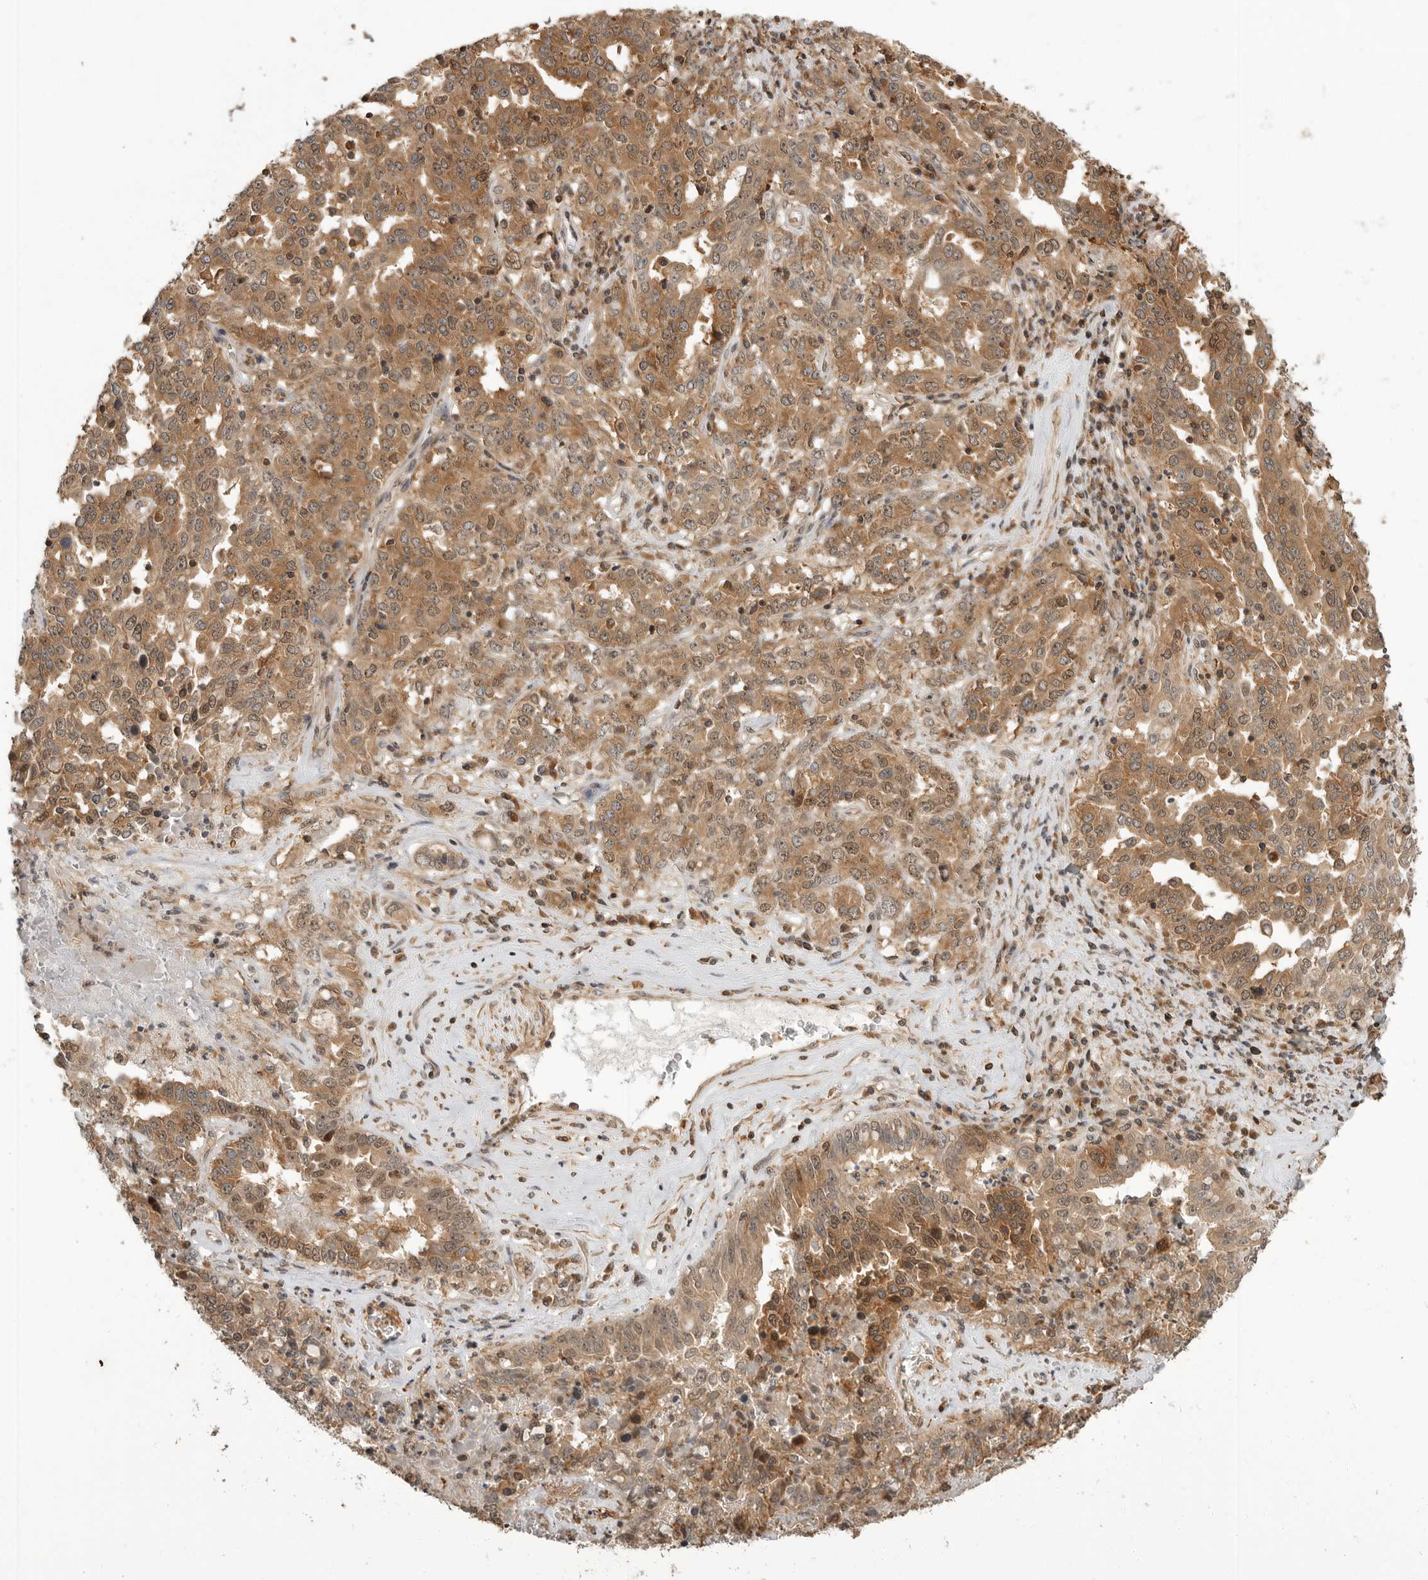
{"staining": {"intensity": "moderate", "quantity": ">75%", "location": "cytoplasmic/membranous"}, "tissue": "ovarian cancer", "cell_type": "Tumor cells", "image_type": "cancer", "snomed": [{"axis": "morphology", "description": "Carcinoma, endometroid"}, {"axis": "topography", "description": "Ovary"}], "caption": "DAB (3,3'-diaminobenzidine) immunohistochemical staining of ovarian cancer (endometroid carcinoma) shows moderate cytoplasmic/membranous protein expression in approximately >75% of tumor cells. The protein is shown in brown color, while the nuclei are stained blue.", "gene": "ERN1", "patient": {"sex": "female", "age": 62}}